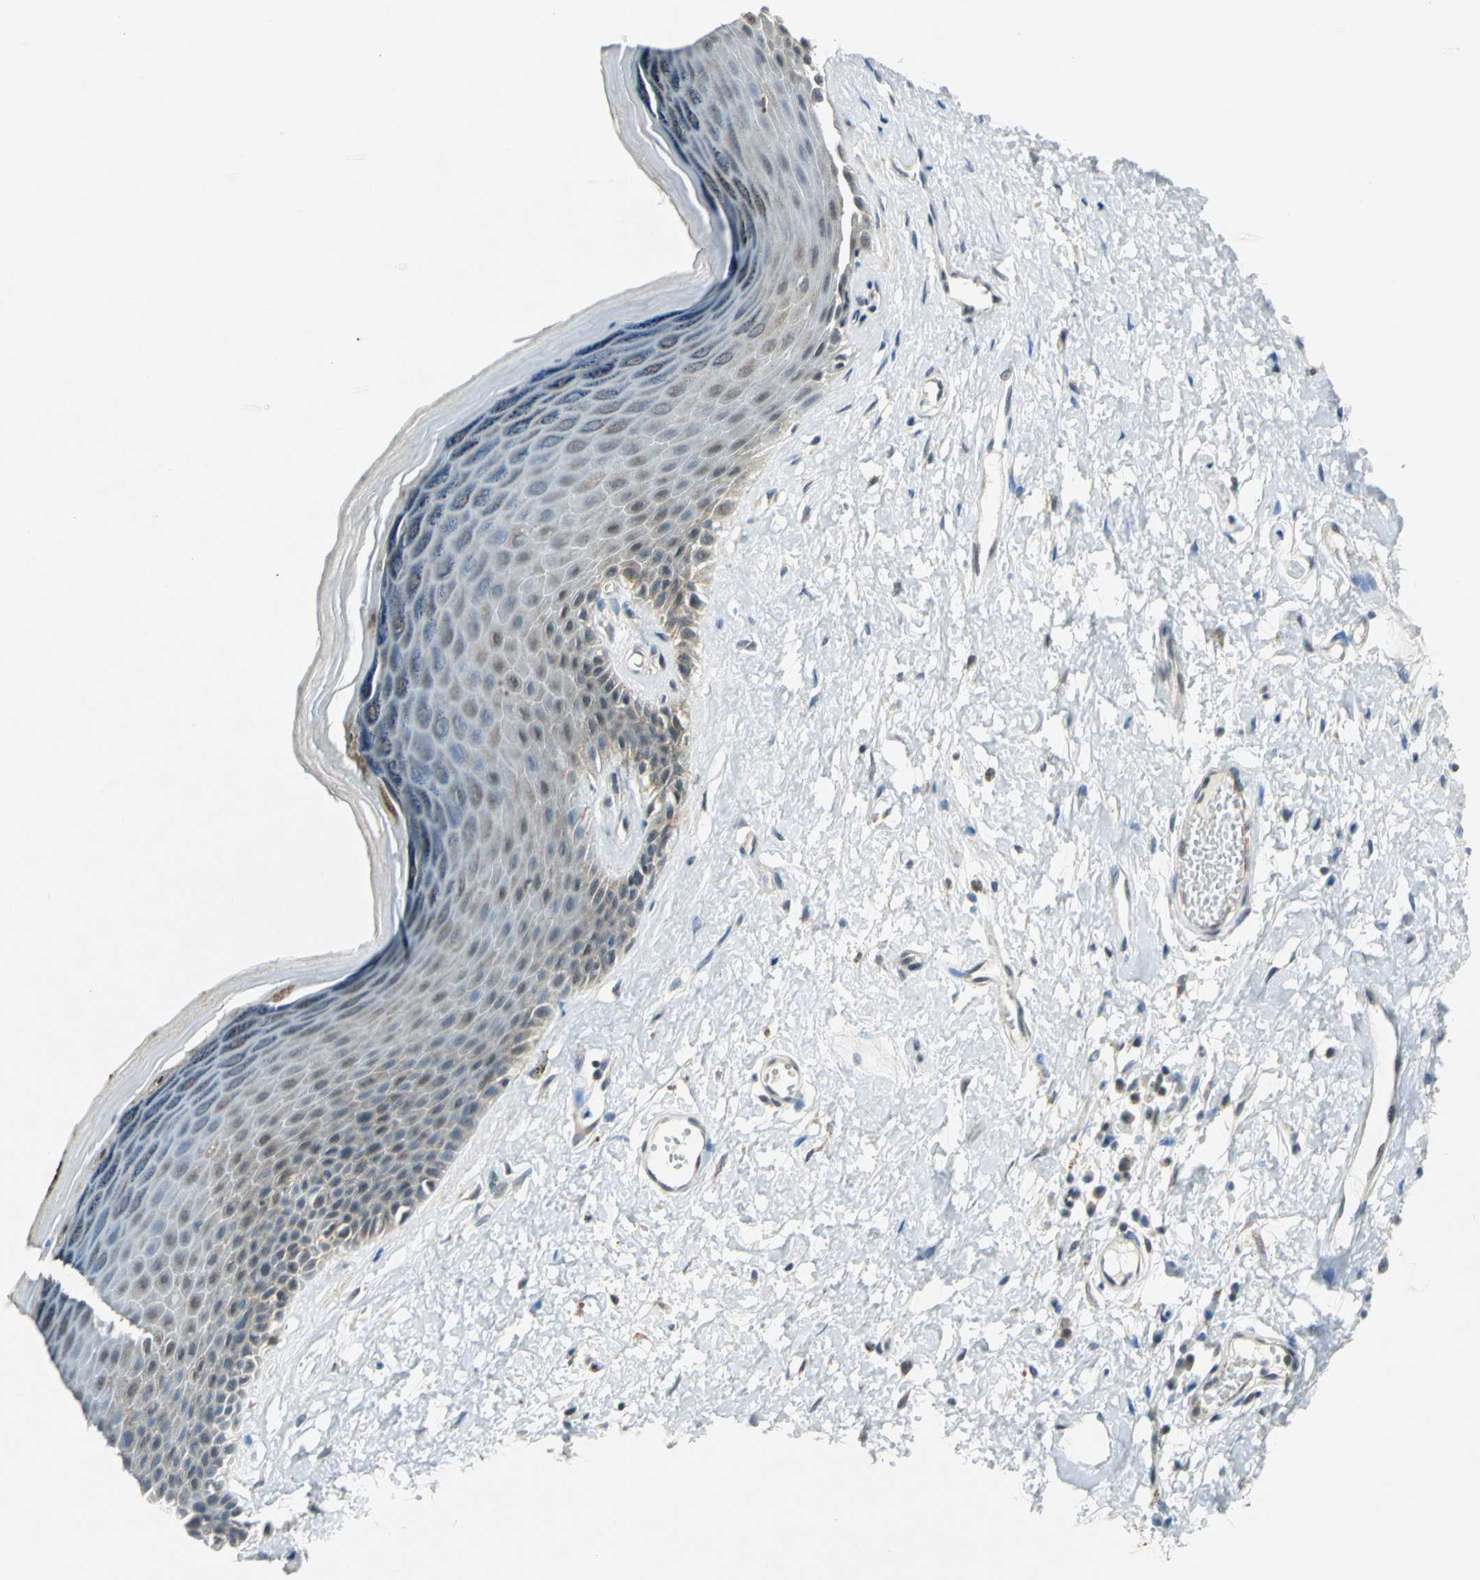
{"staining": {"intensity": "weak", "quantity": "25%-75%", "location": "cytoplasmic/membranous"}, "tissue": "skin", "cell_type": "Epidermal cells", "image_type": "normal", "snomed": [{"axis": "morphology", "description": "Normal tissue, NOS"}, {"axis": "morphology", "description": "Inflammation, NOS"}, {"axis": "topography", "description": "Vulva"}], "caption": "The histopathology image shows staining of benign skin, revealing weak cytoplasmic/membranous protein positivity (brown color) within epidermal cells. The protein is shown in brown color, while the nuclei are stained blue.", "gene": "PIN1", "patient": {"sex": "female", "age": 84}}